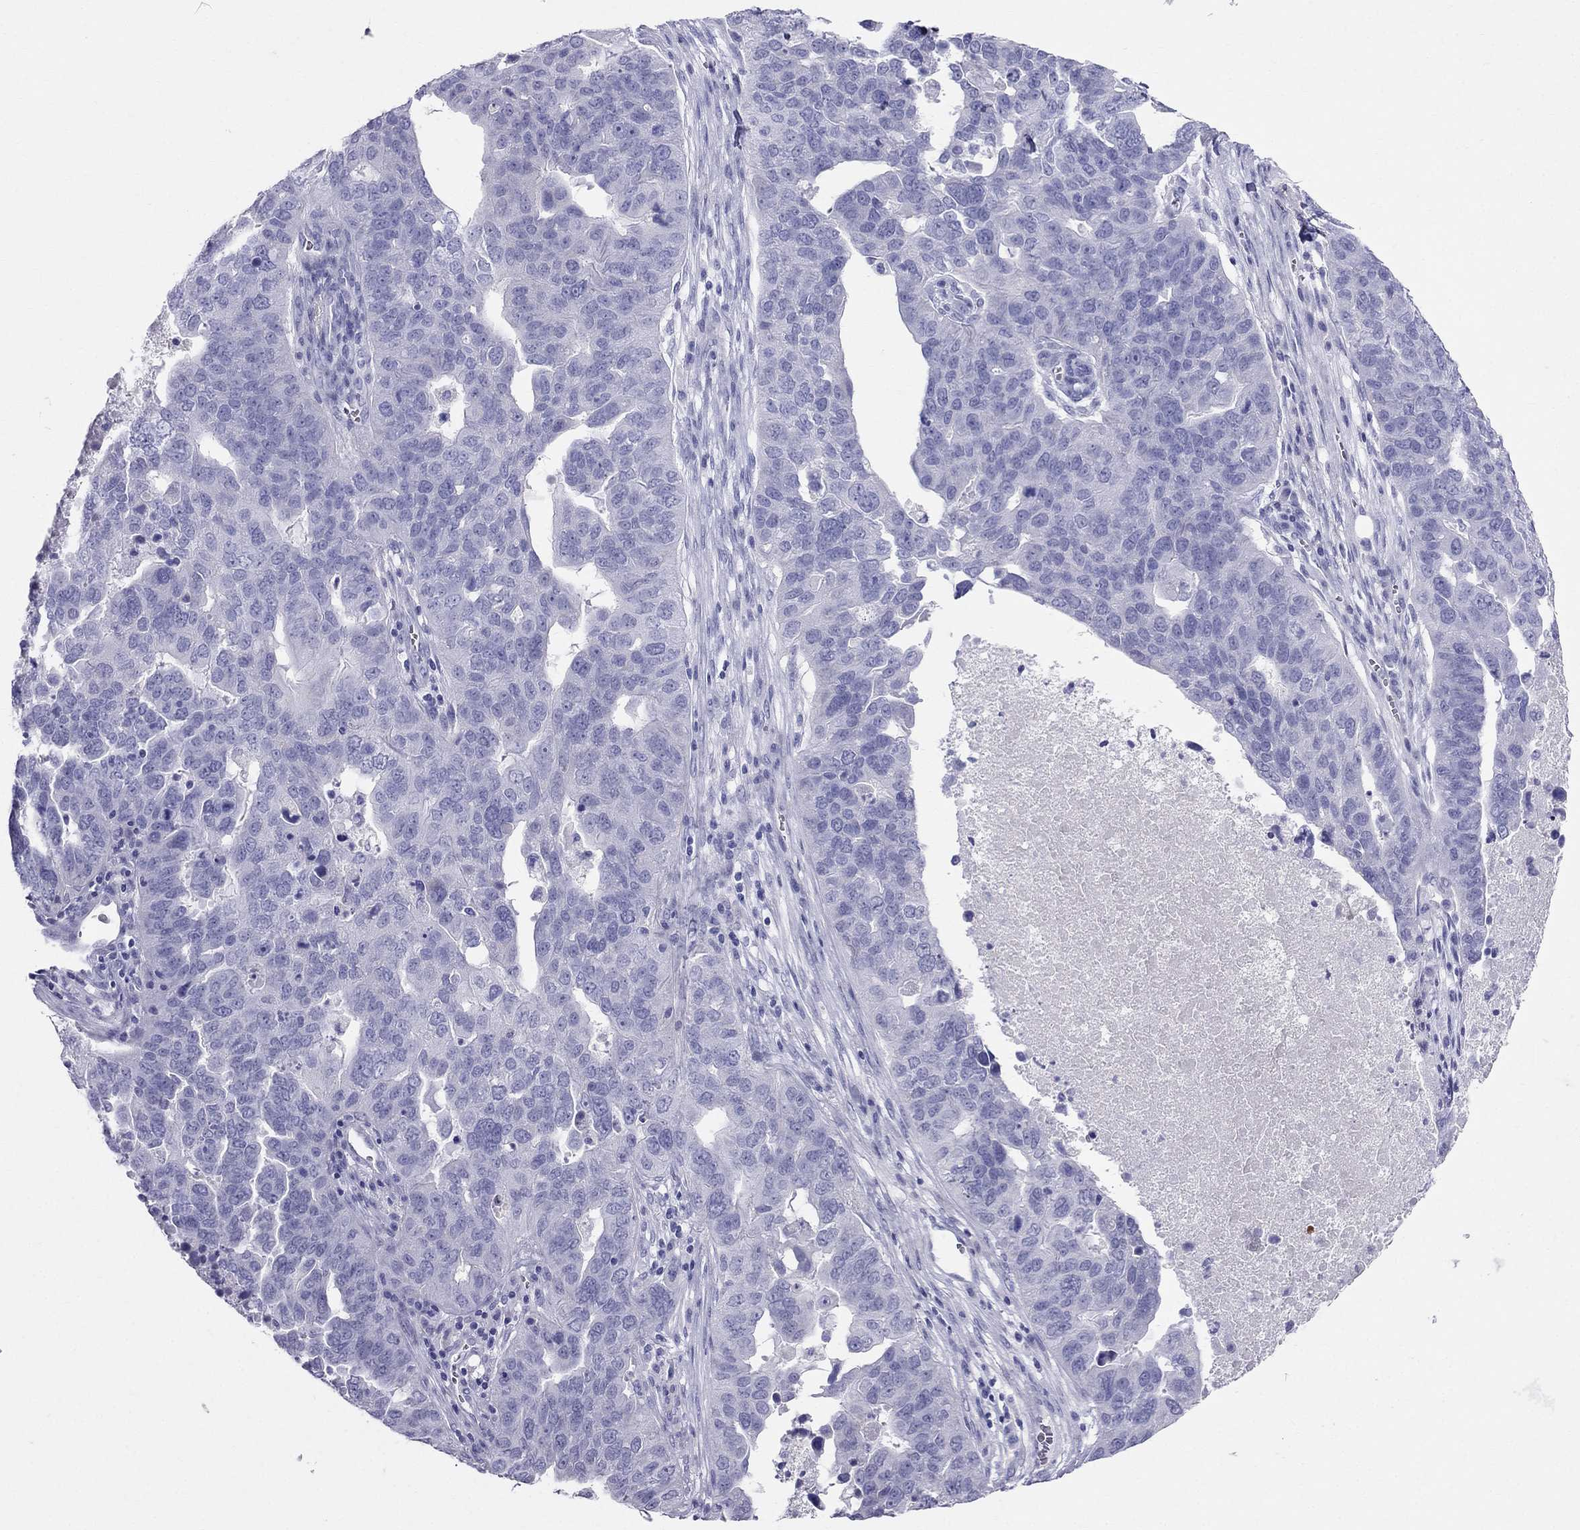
{"staining": {"intensity": "negative", "quantity": "none", "location": "none"}, "tissue": "ovarian cancer", "cell_type": "Tumor cells", "image_type": "cancer", "snomed": [{"axis": "morphology", "description": "Carcinoma, endometroid"}, {"axis": "topography", "description": "Soft tissue"}, {"axis": "topography", "description": "Ovary"}], "caption": "Ovarian endometroid carcinoma was stained to show a protein in brown. There is no significant positivity in tumor cells.", "gene": "DNAAF6", "patient": {"sex": "female", "age": 52}}